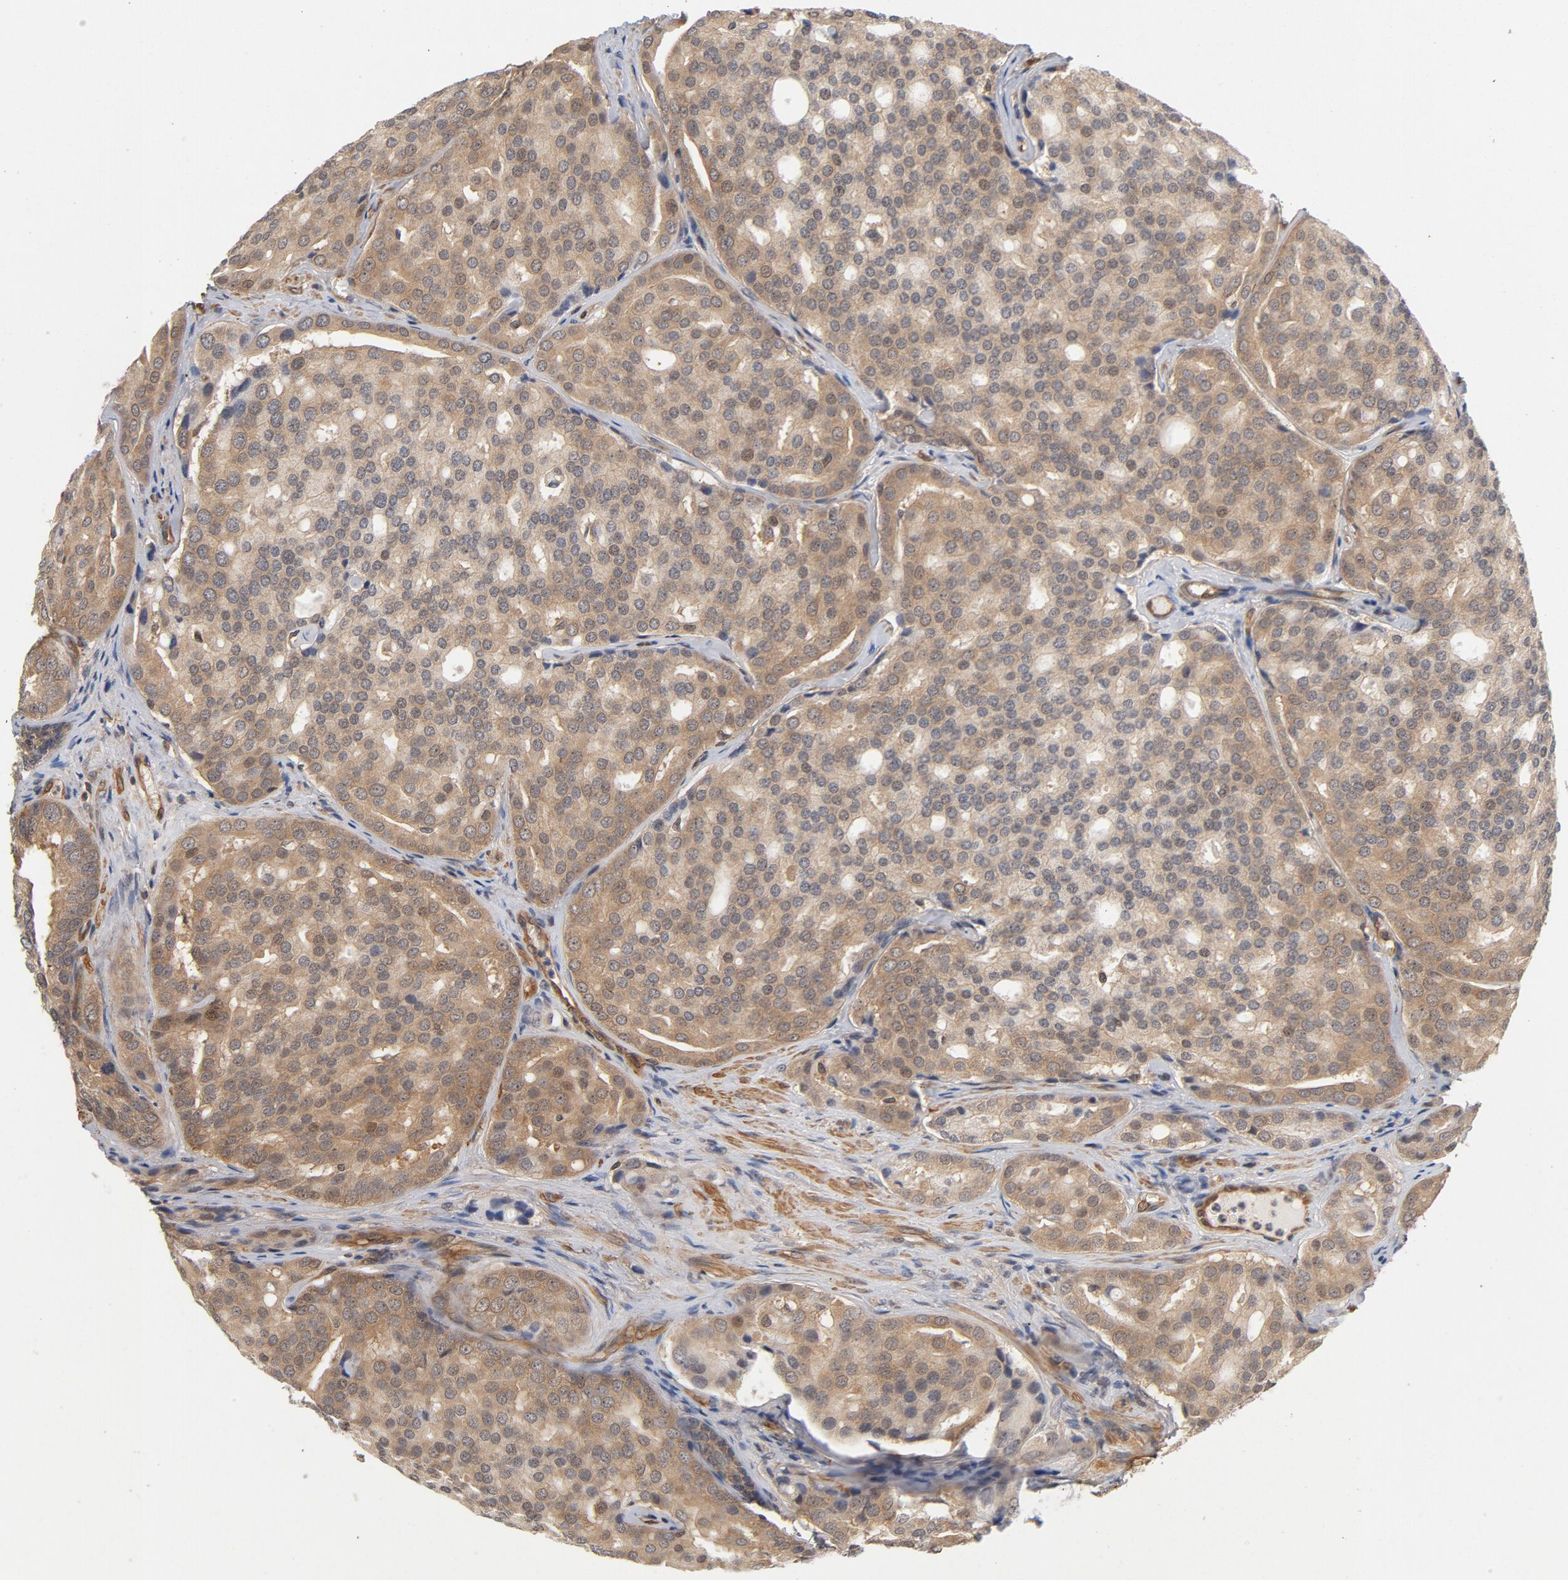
{"staining": {"intensity": "moderate", "quantity": ">75%", "location": "cytoplasmic/membranous"}, "tissue": "prostate cancer", "cell_type": "Tumor cells", "image_type": "cancer", "snomed": [{"axis": "morphology", "description": "Adenocarcinoma, High grade"}, {"axis": "topography", "description": "Prostate"}], "caption": "Immunohistochemical staining of prostate cancer demonstrates medium levels of moderate cytoplasmic/membranous protein staining in approximately >75% of tumor cells.", "gene": "CDC37", "patient": {"sex": "male", "age": 64}}